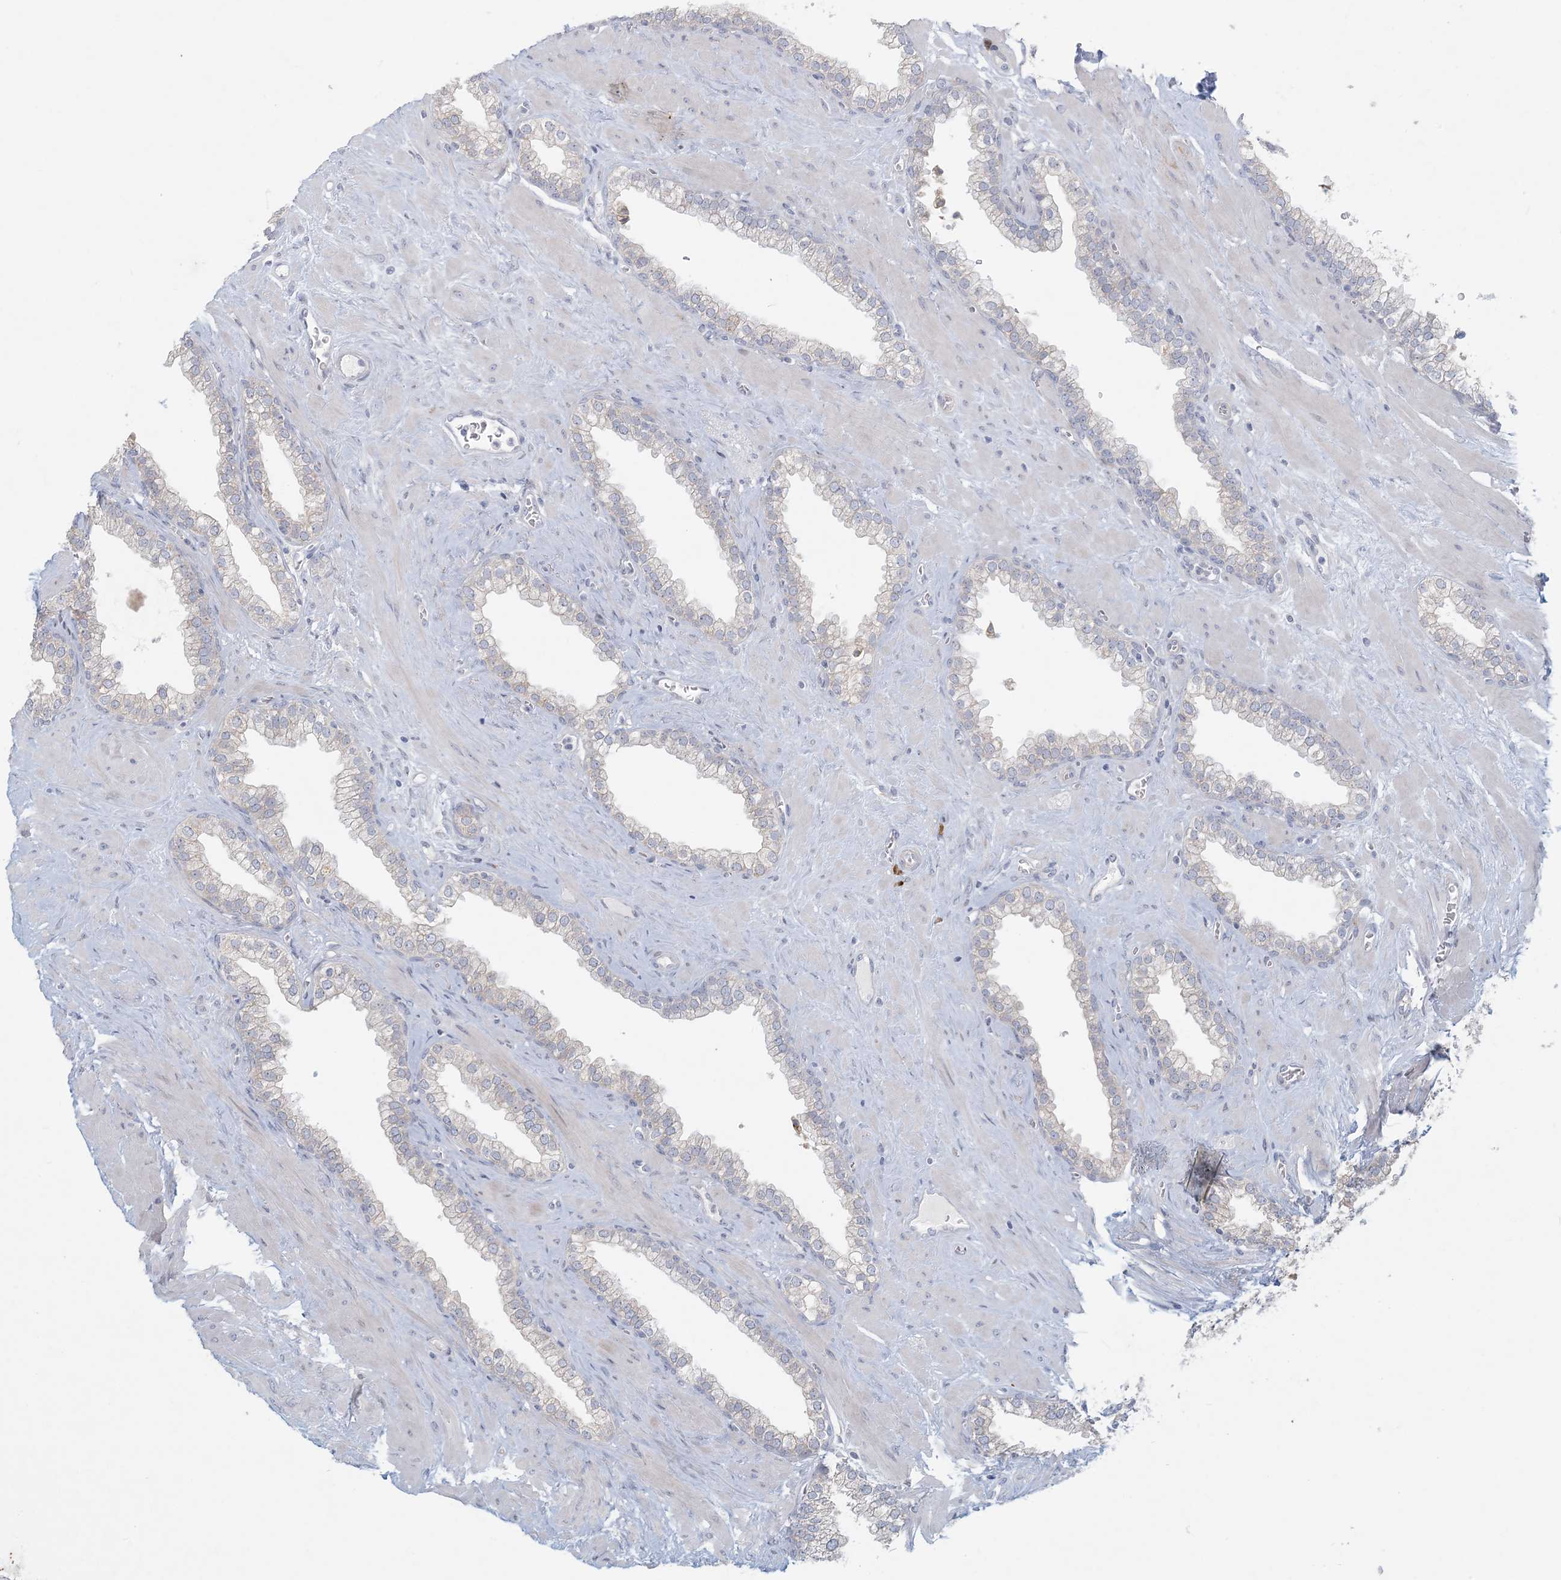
{"staining": {"intensity": "negative", "quantity": "none", "location": "none"}, "tissue": "prostate", "cell_type": "Glandular cells", "image_type": "normal", "snomed": [{"axis": "morphology", "description": "Normal tissue, NOS"}, {"axis": "morphology", "description": "Urothelial carcinoma, Low grade"}, {"axis": "topography", "description": "Urinary bladder"}, {"axis": "topography", "description": "Prostate"}], "caption": "This histopathology image is of benign prostate stained with immunohistochemistry (IHC) to label a protein in brown with the nuclei are counter-stained blue. There is no positivity in glandular cells.", "gene": "ZNF385D", "patient": {"sex": "male", "age": 60}}